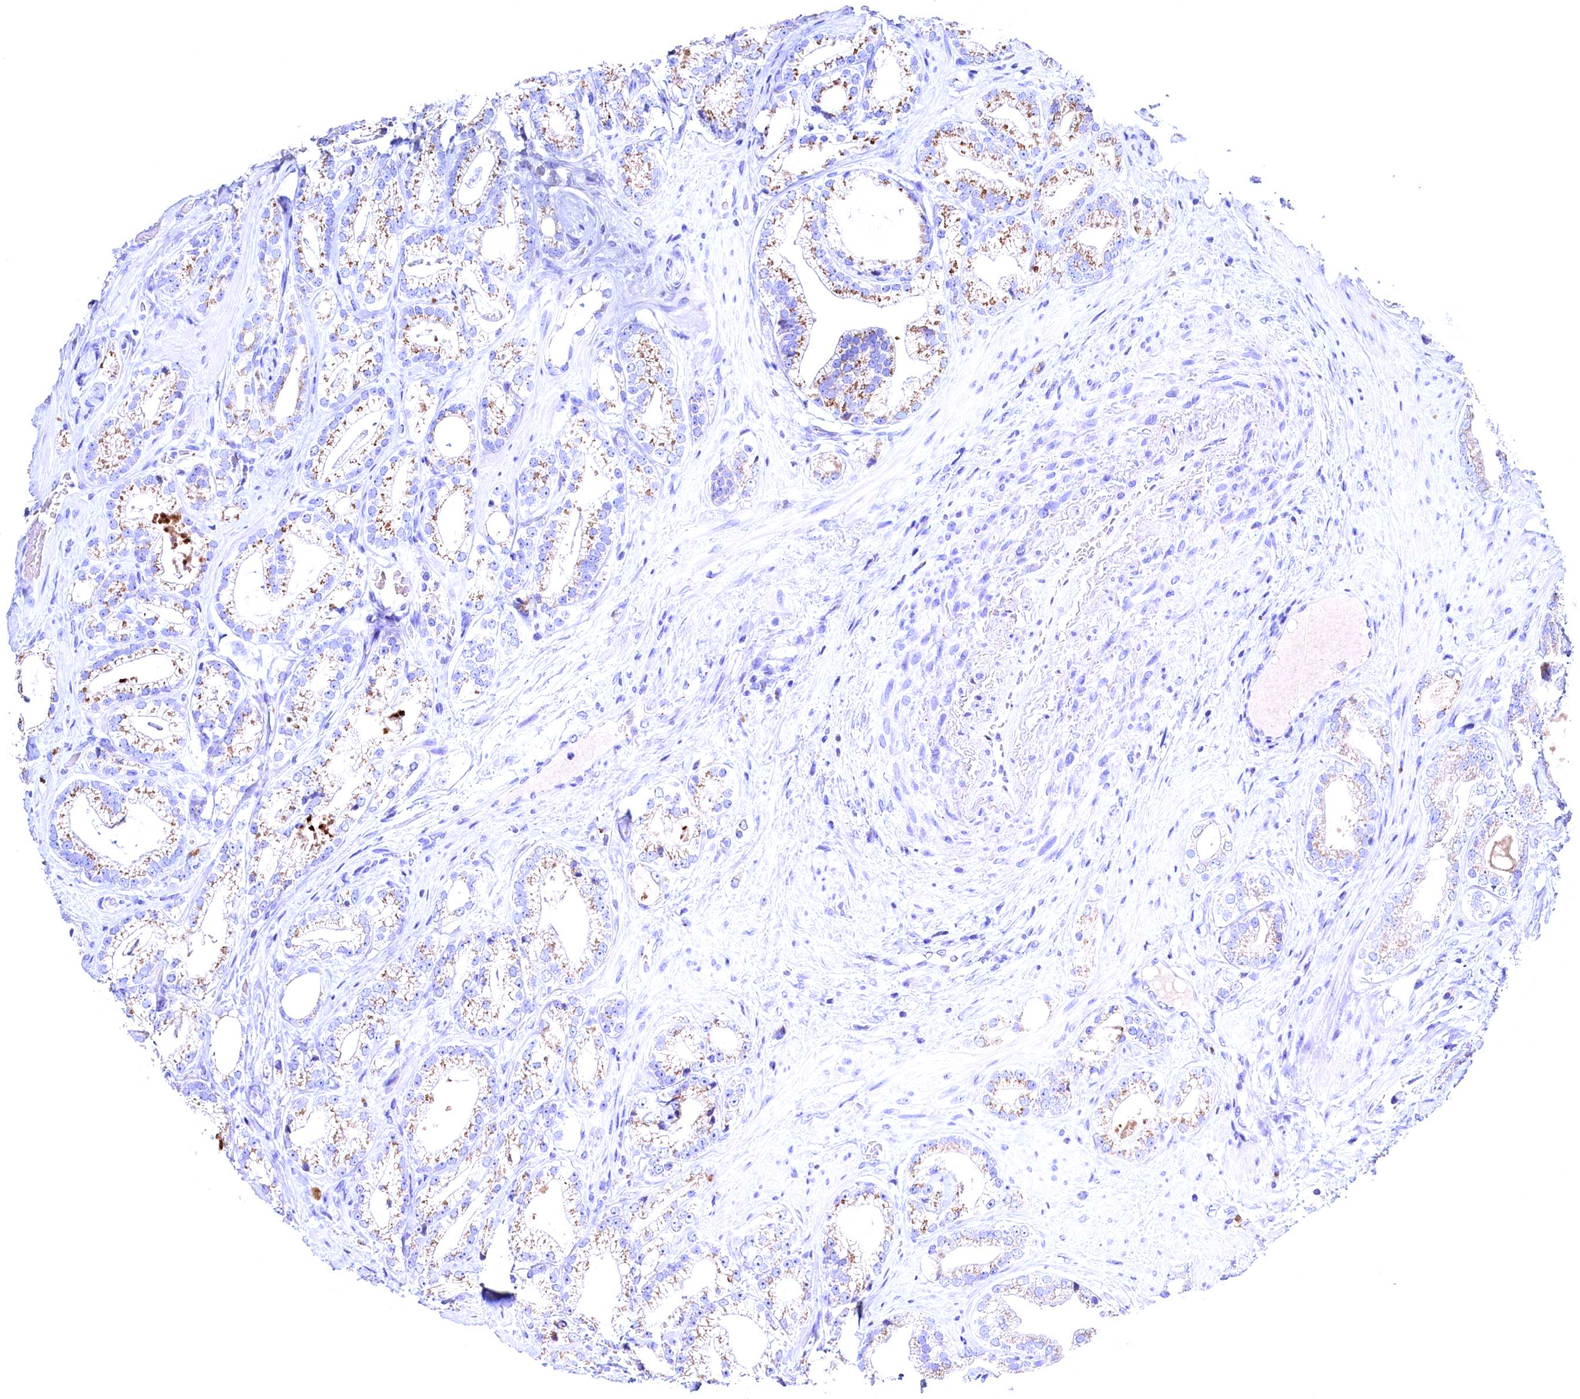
{"staining": {"intensity": "moderate", "quantity": "25%-75%", "location": "cytoplasmic/membranous"}, "tissue": "prostate cancer", "cell_type": "Tumor cells", "image_type": "cancer", "snomed": [{"axis": "morphology", "description": "Adenocarcinoma, High grade"}, {"axis": "topography", "description": "Prostate"}], "caption": "A brown stain highlights moderate cytoplasmic/membranous staining of a protein in human prostate cancer (adenocarcinoma (high-grade)) tumor cells.", "gene": "GPR108", "patient": {"sex": "male", "age": 60}}